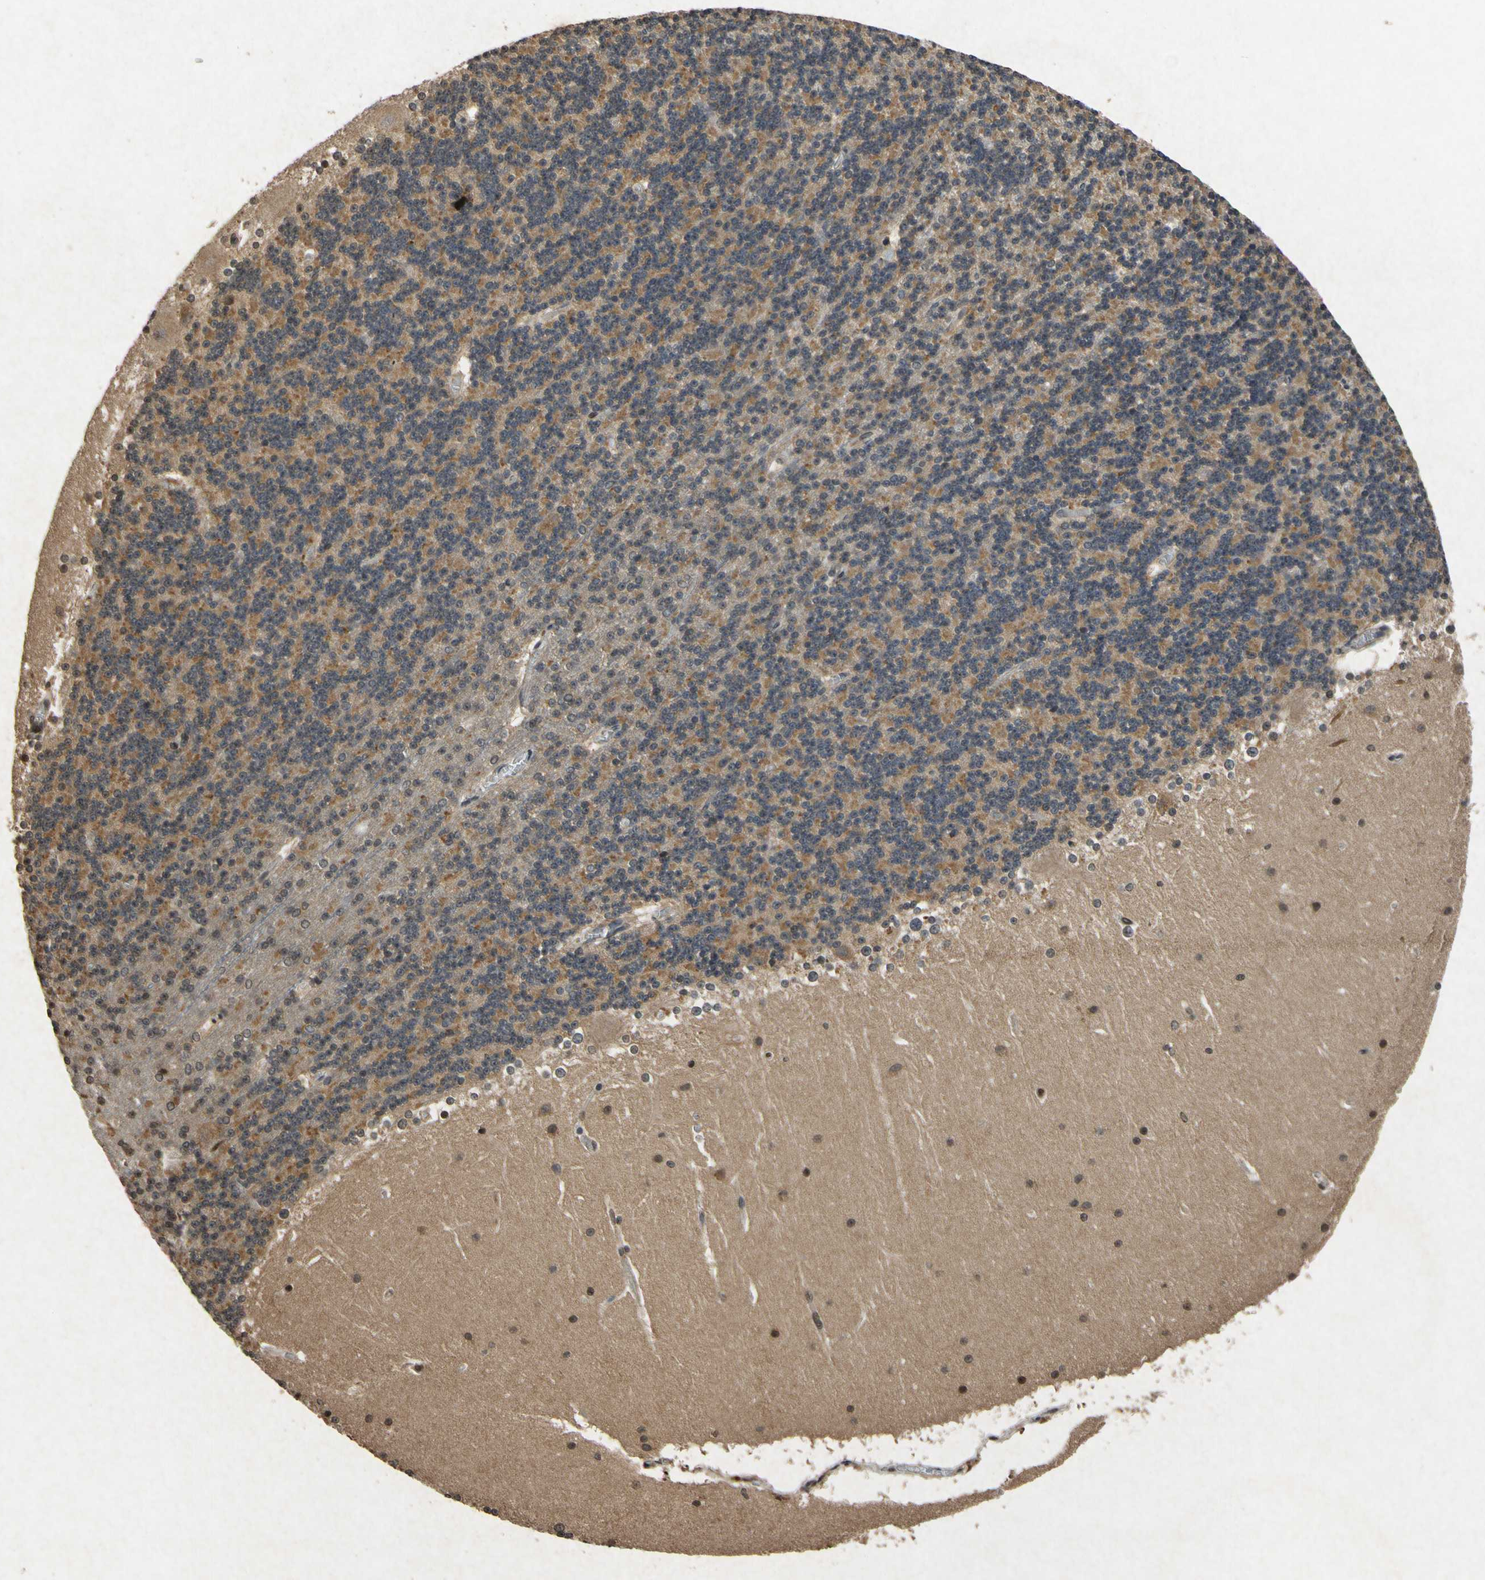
{"staining": {"intensity": "moderate", "quantity": "25%-75%", "location": "cytoplasmic/membranous"}, "tissue": "cerebellum", "cell_type": "Cells in granular layer", "image_type": "normal", "snomed": [{"axis": "morphology", "description": "Normal tissue, NOS"}, {"axis": "topography", "description": "Cerebellum"}], "caption": "DAB immunohistochemical staining of benign cerebellum demonstrates moderate cytoplasmic/membranous protein positivity in about 25%-75% of cells in granular layer. The staining was performed using DAB to visualize the protein expression in brown, while the nuclei were stained in blue with hematoxylin (Magnification: 20x).", "gene": "ATP6V1H", "patient": {"sex": "female", "age": 19}}